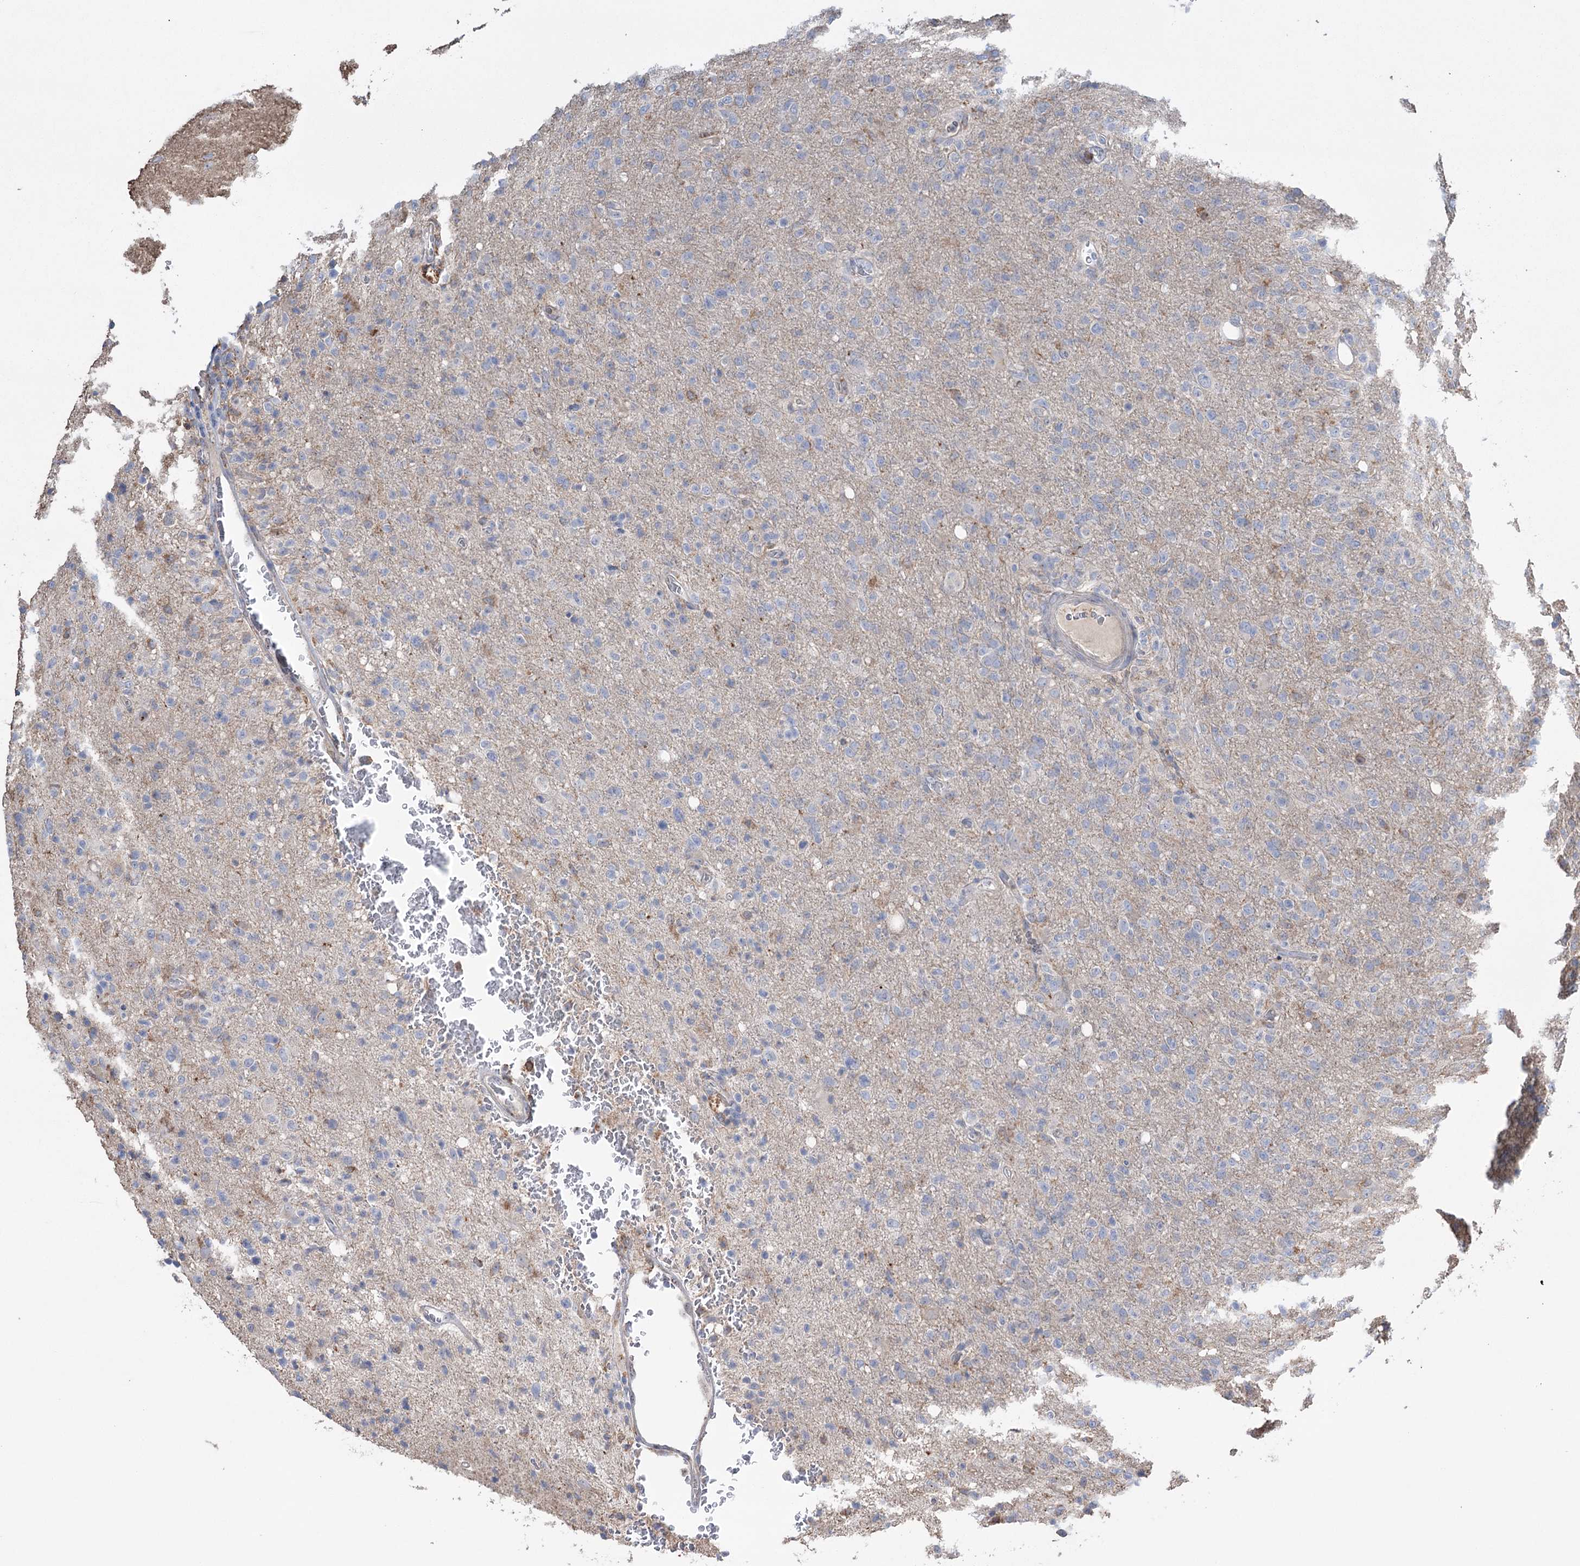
{"staining": {"intensity": "negative", "quantity": "none", "location": "none"}, "tissue": "glioma", "cell_type": "Tumor cells", "image_type": "cancer", "snomed": [{"axis": "morphology", "description": "Glioma, malignant, High grade"}, {"axis": "topography", "description": "Brain"}], "caption": "DAB (3,3'-diaminobenzidine) immunohistochemical staining of human malignant glioma (high-grade) displays no significant expression in tumor cells. (DAB (3,3'-diaminobenzidine) IHC, high magnification).", "gene": "TRIM71", "patient": {"sex": "female", "age": 57}}